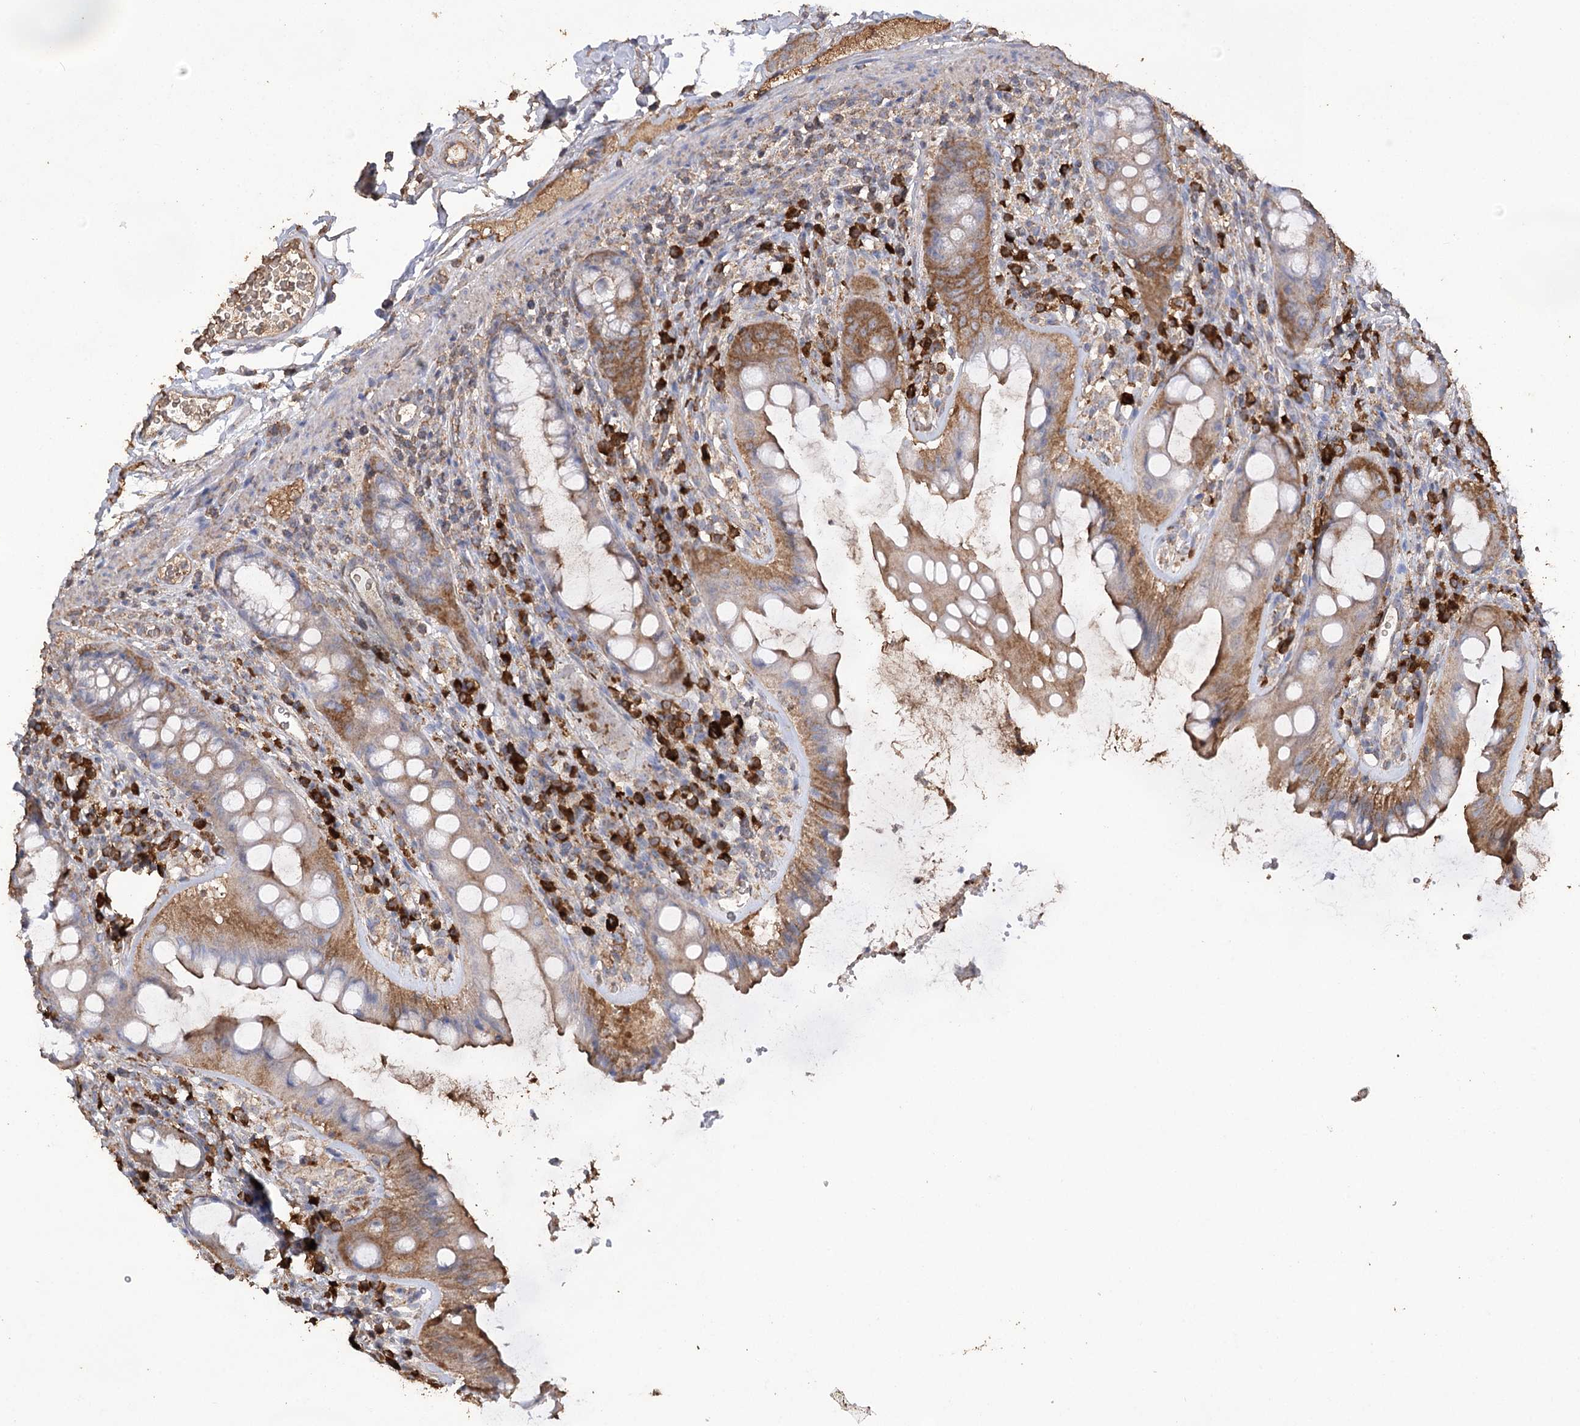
{"staining": {"intensity": "moderate", "quantity": "25%-75%", "location": "cytoplasmic/membranous"}, "tissue": "rectum", "cell_type": "Glandular cells", "image_type": "normal", "snomed": [{"axis": "morphology", "description": "Normal tissue, NOS"}, {"axis": "topography", "description": "Rectum"}], "caption": "Approximately 25%-75% of glandular cells in normal rectum exhibit moderate cytoplasmic/membranous protein staining as visualized by brown immunohistochemical staining.", "gene": "IREB2", "patient": {"sex": "female", "age": 57}}